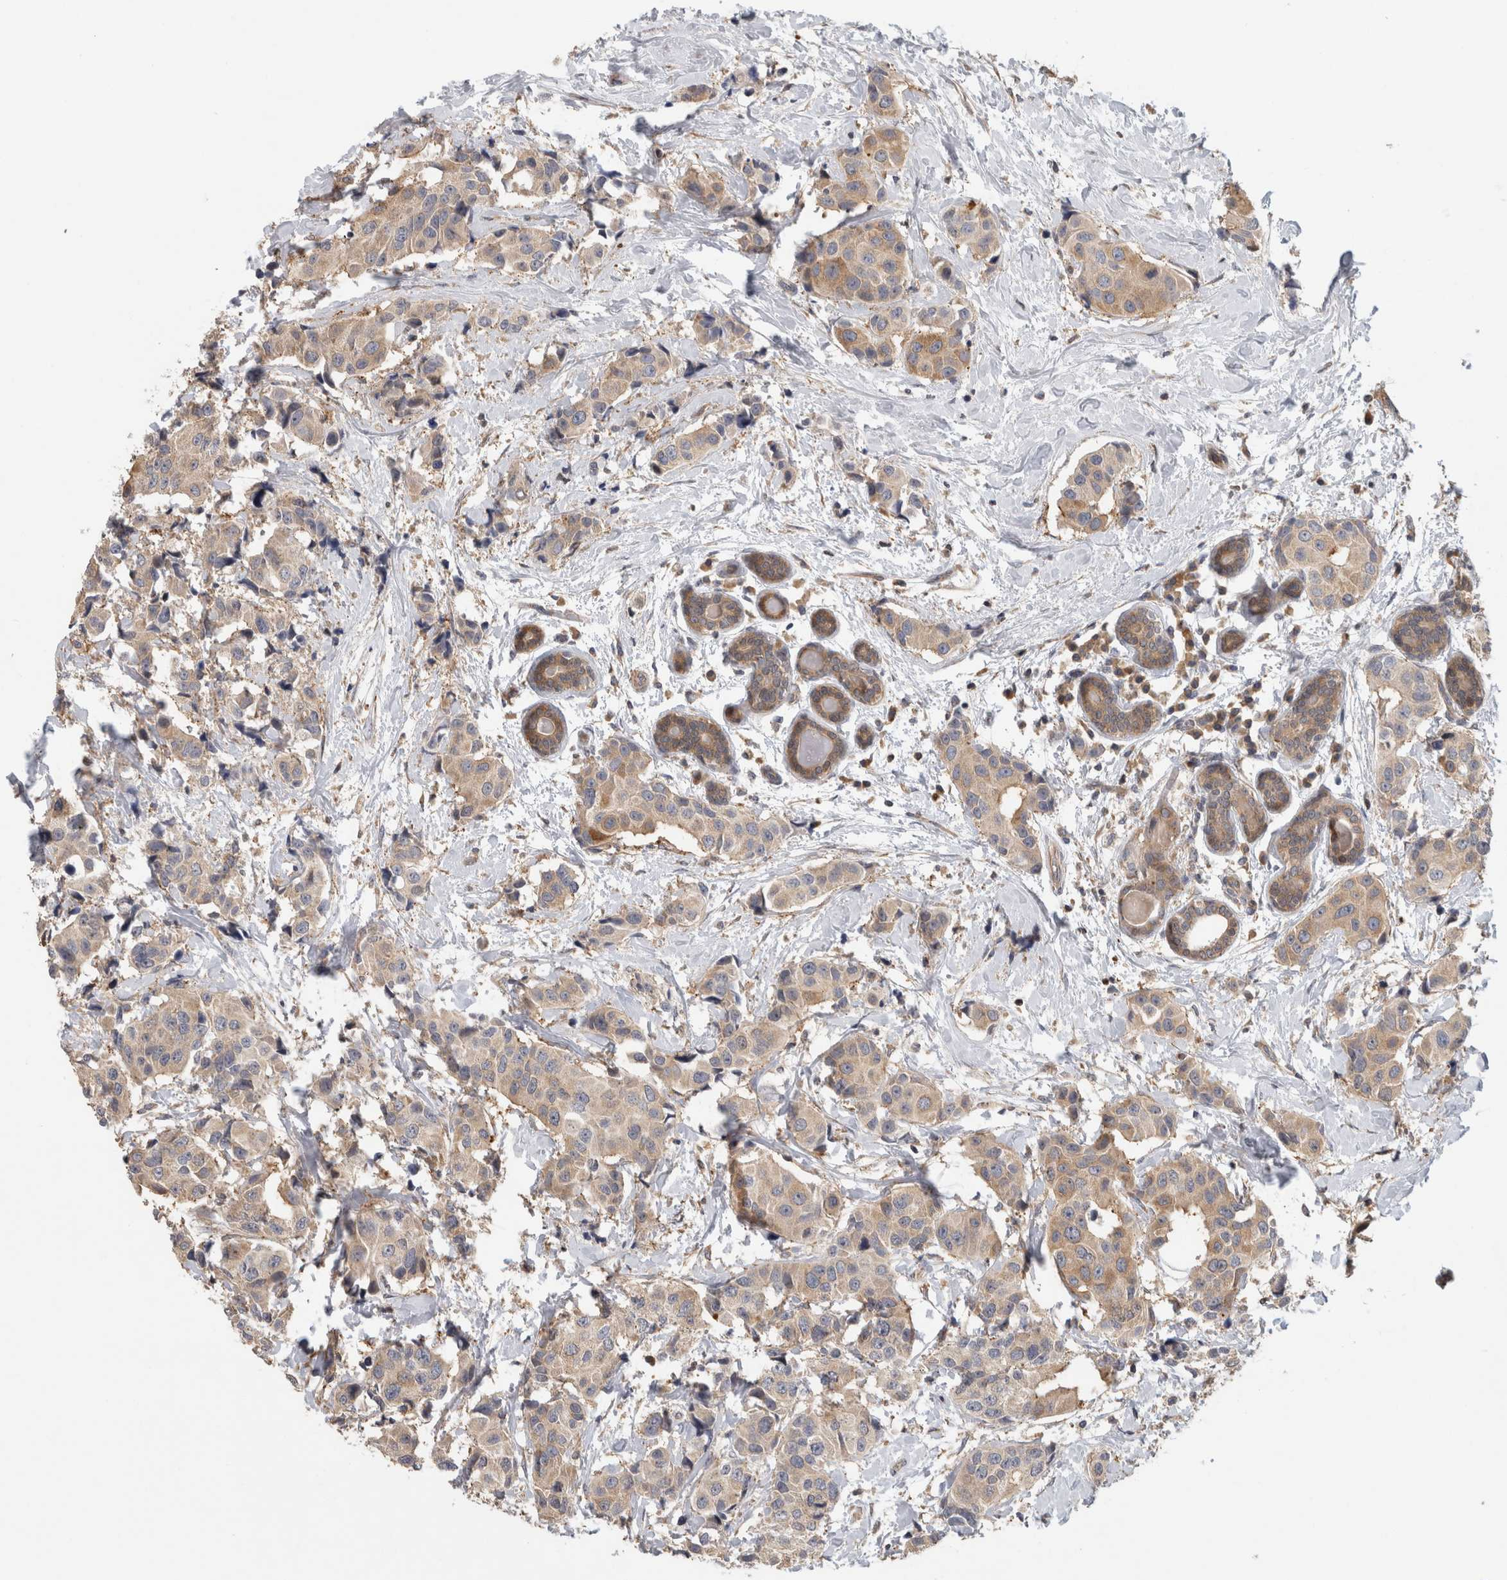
{"staining": {"intensity": "weak", "quantity": ">75%", "location": "cytoplasmic/membranous"}, "tissue": "breast cancer", "cell_type": "Tumor cells", "image_type": "cancer", "snomed": [{"axis": "morphology", "description": "Normal tissue, NOS"}, {"axis": "morphology", "description": "Duct carcinoma"}, {"axis": "topography", "description": "Breast"}], "caption": "Breast intraductal carcinoma stained with IHC exhibits weak cytoplasmic/membranous positivity in about >75% of tumor cells.", "gene": "PARP6", "patient": {"sex": "female", "age": 39}}